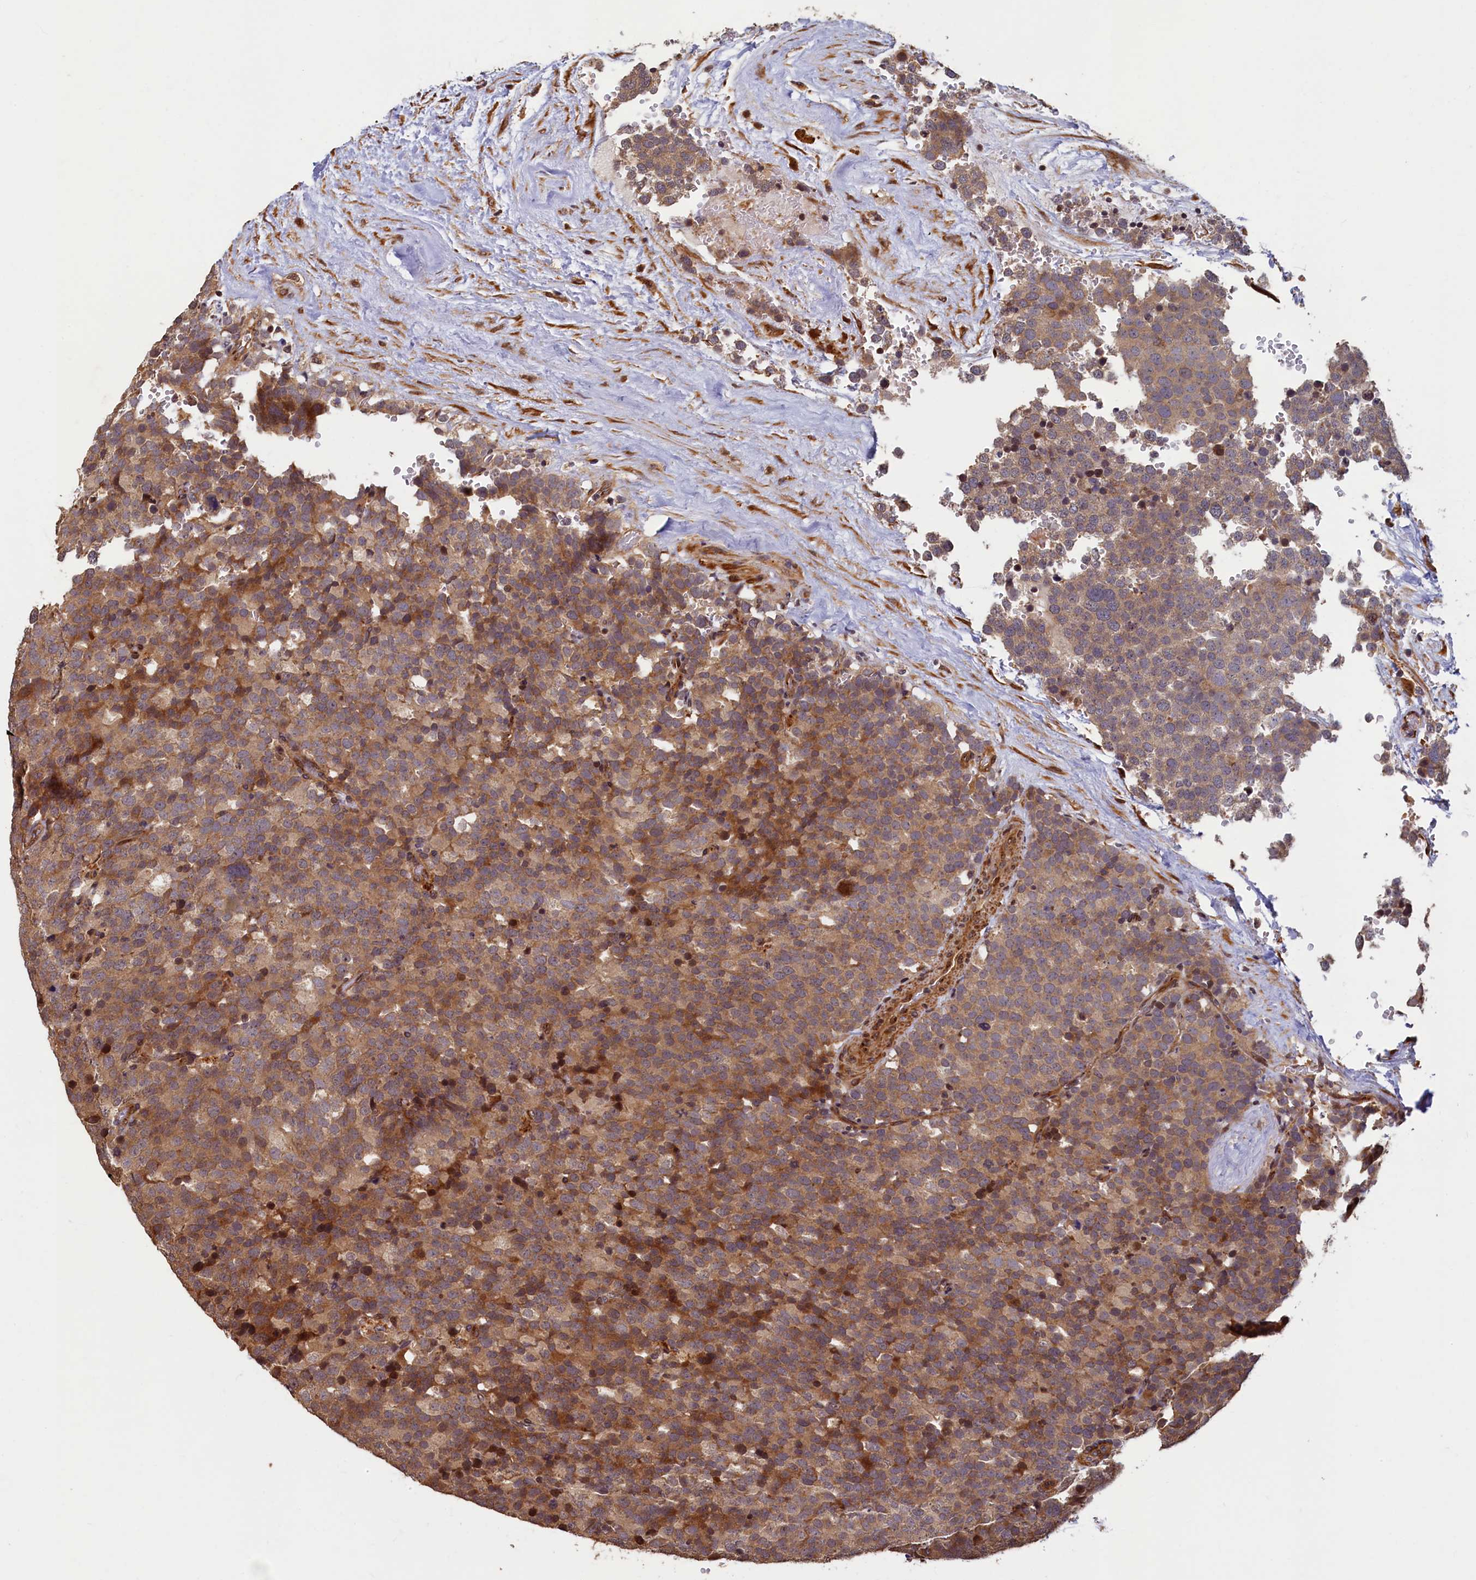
{"staining": {"intensity": "moderate", "quantity": ">75%", "location": "cytoplasmic/membranous"}, "tissue": "testis cancer", "cell_type": "Tumor cells", "image_type": "cancer", "snomed": [{"axis": "morphology", "description": "Seminoma, NOS"}, {"axis": "topography", "description": "Testis"}], "caption": "Brown immunohistochemical staining in human seminoma (testis) reveals moderate cytoplasmic/membranous staining in approximately >75% of tumor cells.", "gene": "TMEM181", "patient": {"sex": "male", "age": 71}}